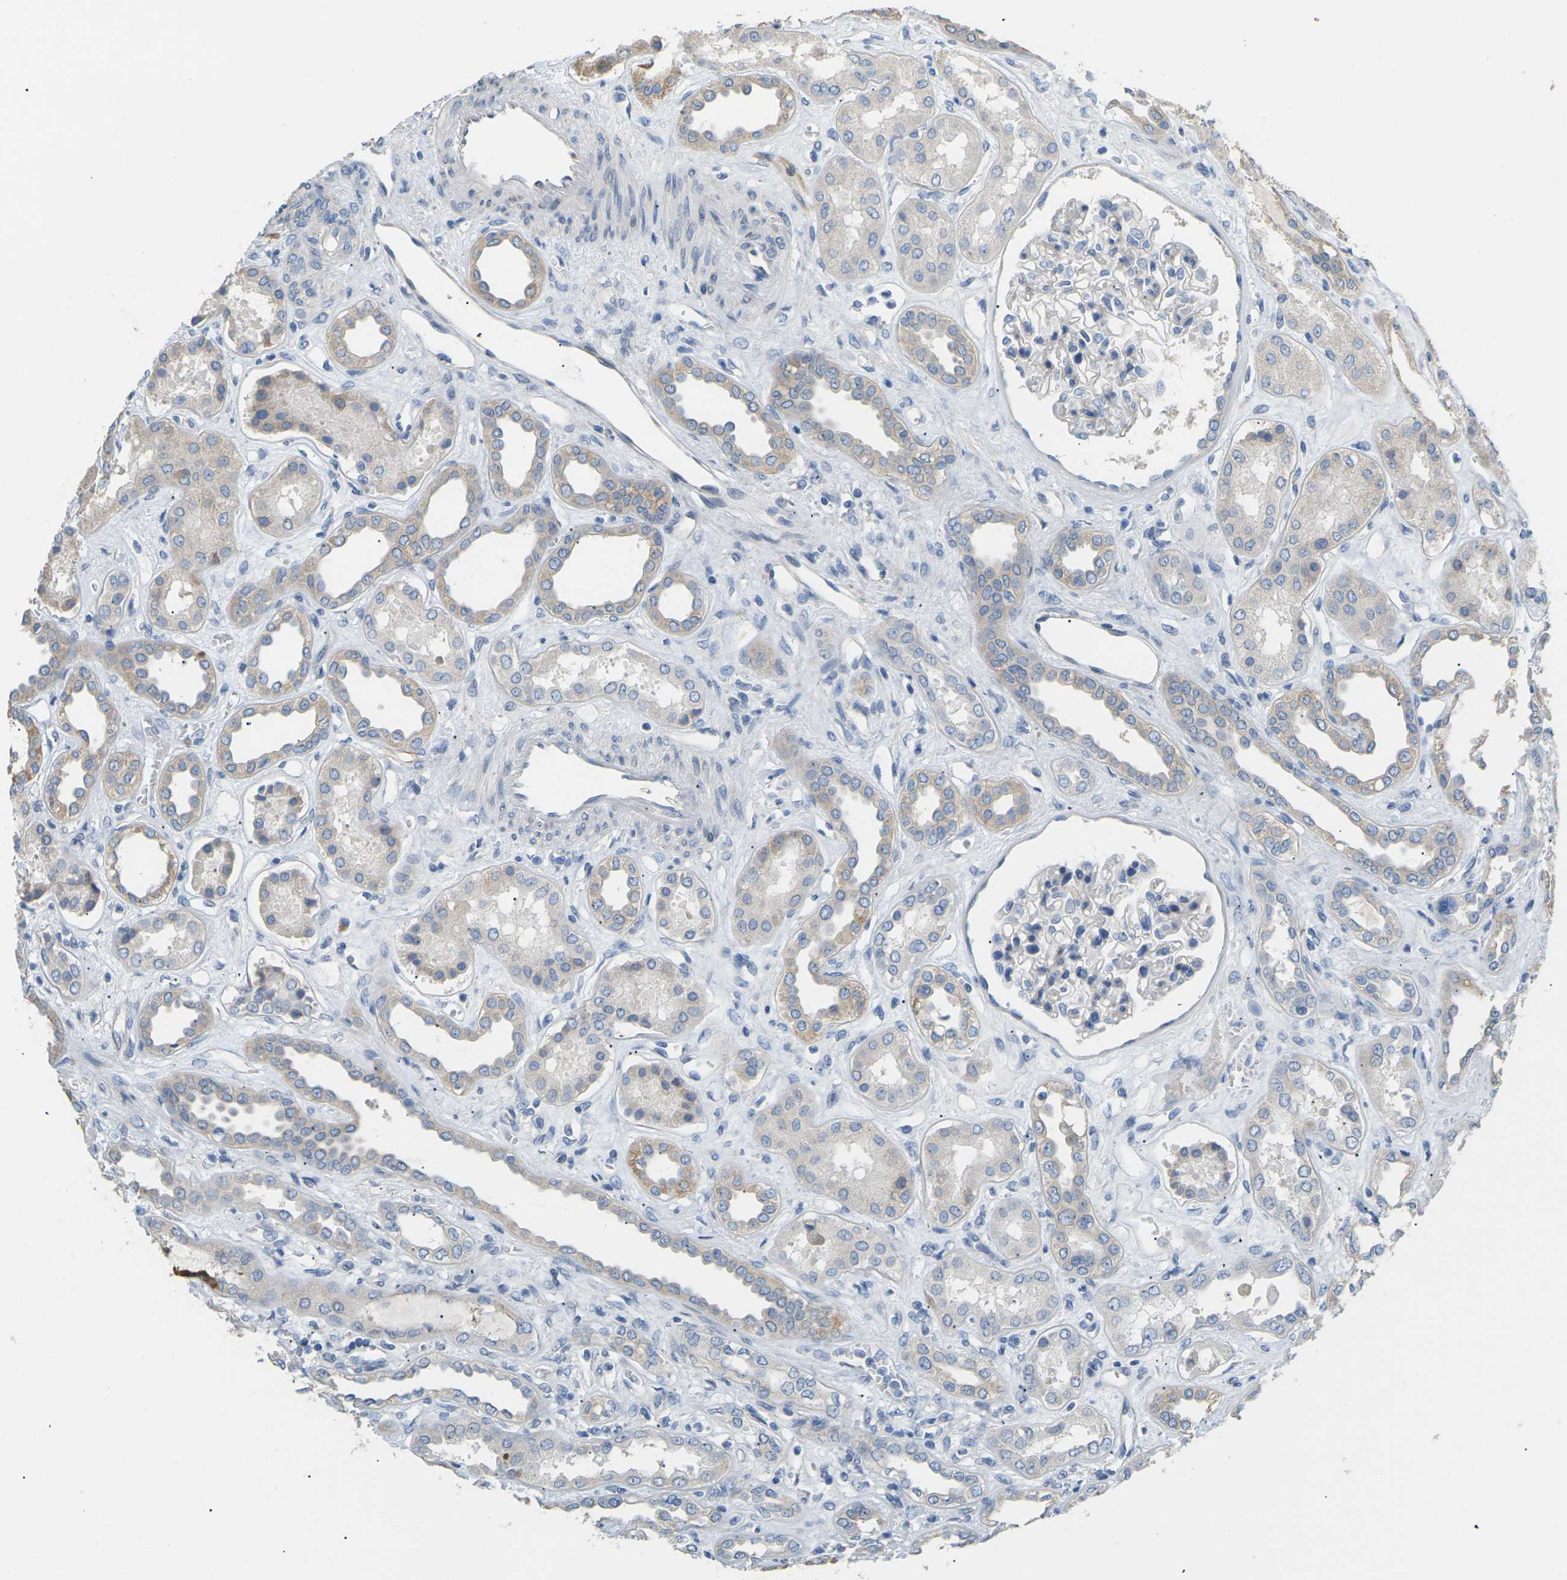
{"staining": {"intensity": "weak", "quantity": "<25%", "location": "cytoplasmic/membranous"}, "tissue": "kidney", "cell_type": "Cells in glomeruli", "image_type": "normal", "snomed": [{"axis": "morphology", "description": "Normal tissue, NOS"}, {"axis": "topography", "description": "Kidney"}], "caption": "Immunohistochemistry (IHC) micrograph of normal human kidney stained for a protein (brown), which exhibits no positivity in cells in glomeruli. (Immunohistochemistry, brightfield microscopy, high magnification).", "gene": "KLHDC8B", "patient": {"sex": "male", "age": 59}}